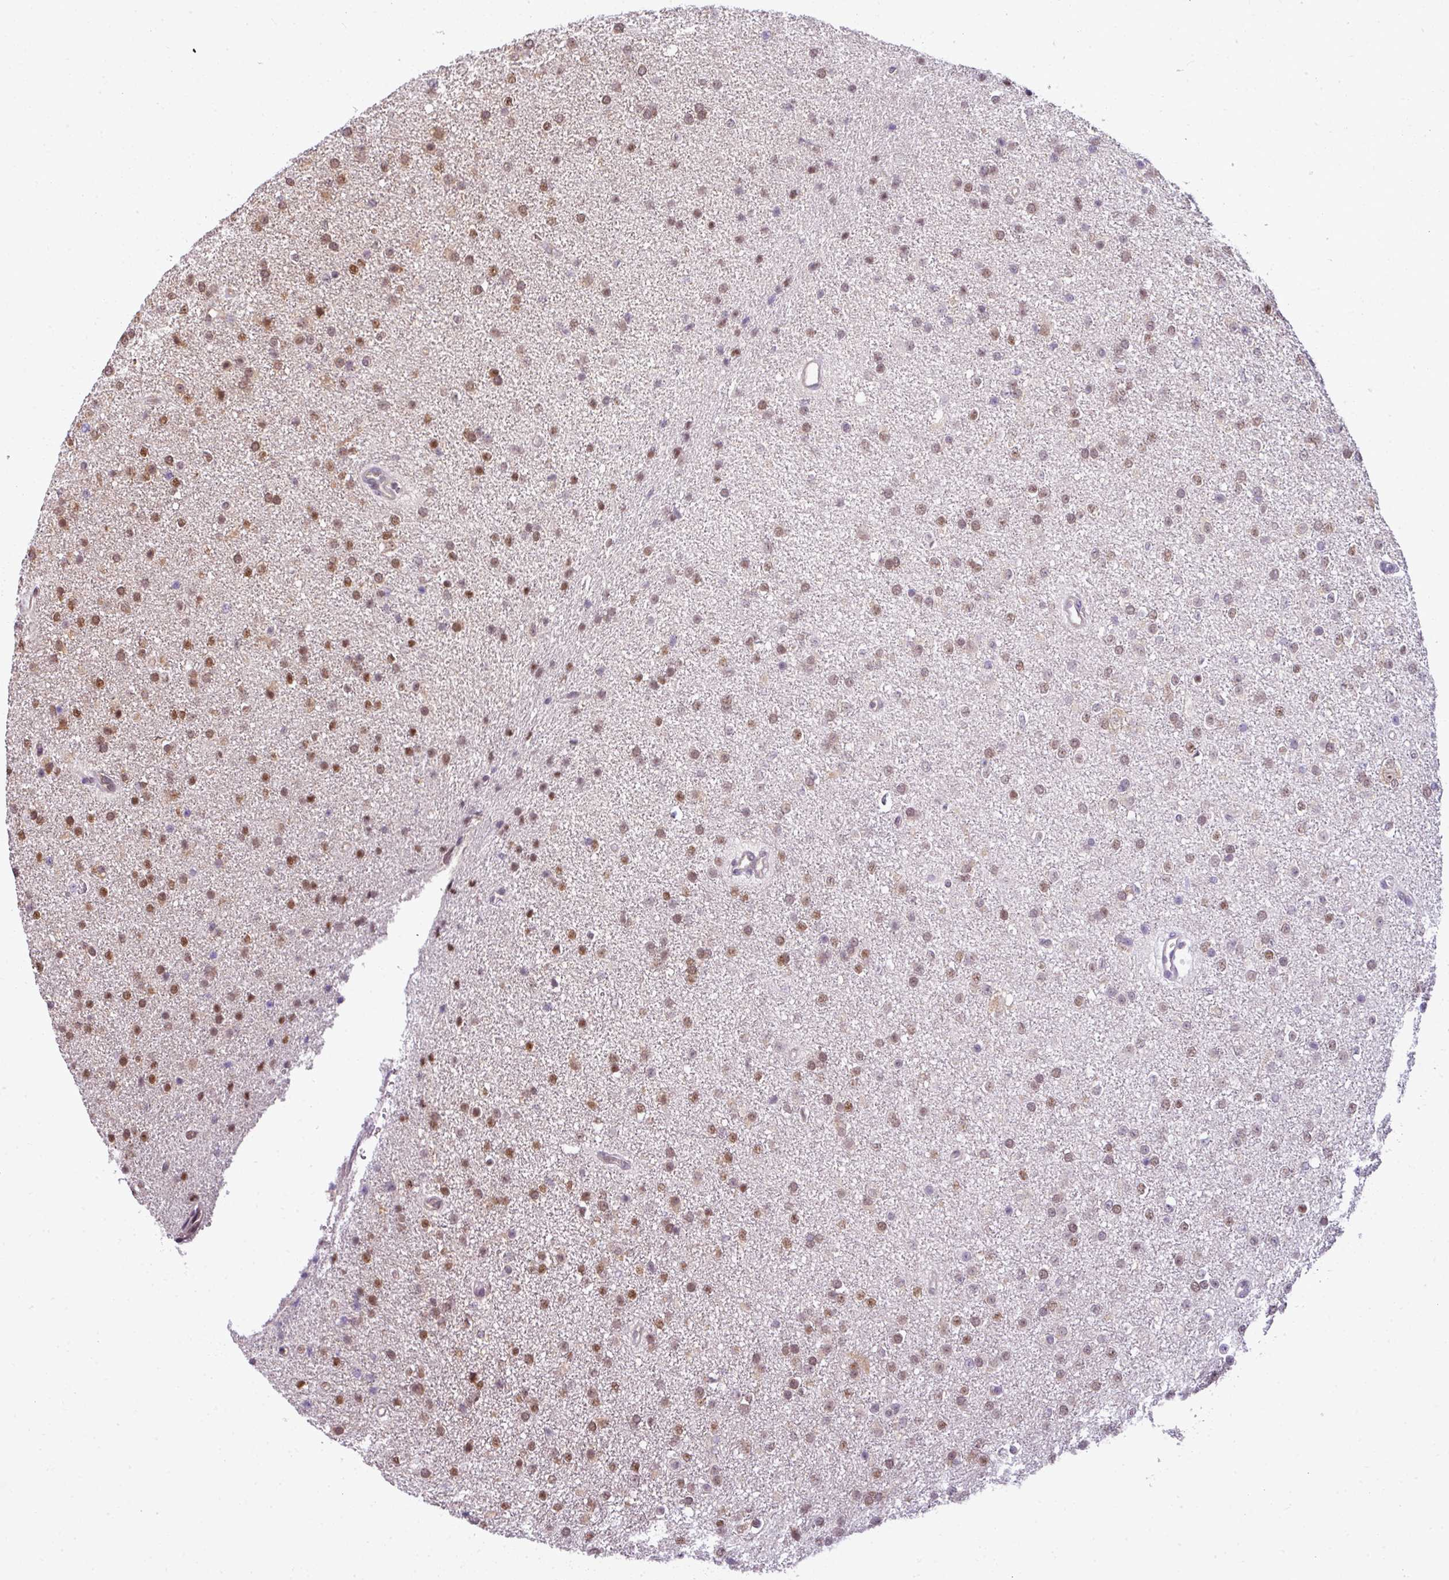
{"staining": {"intensity": "moderate", "quantity": ">75%", "location": "nuclear"}, "tissue": "glioma", "cell_type": "Tumor cells", "image_type": "cancer", "snomed": [{"axis": "morphology", "description": "Glioma, malignant, Low grade"}, {"axis": "topography", "description": "Brain"}], "caption": "DAB immunohistochemical staining of glioma demonstrates moderate nuclear protein positivity in about >75% of tumor cells.", "gene": "RBM4B", "patient": {"sex": "female", "age": 34}}